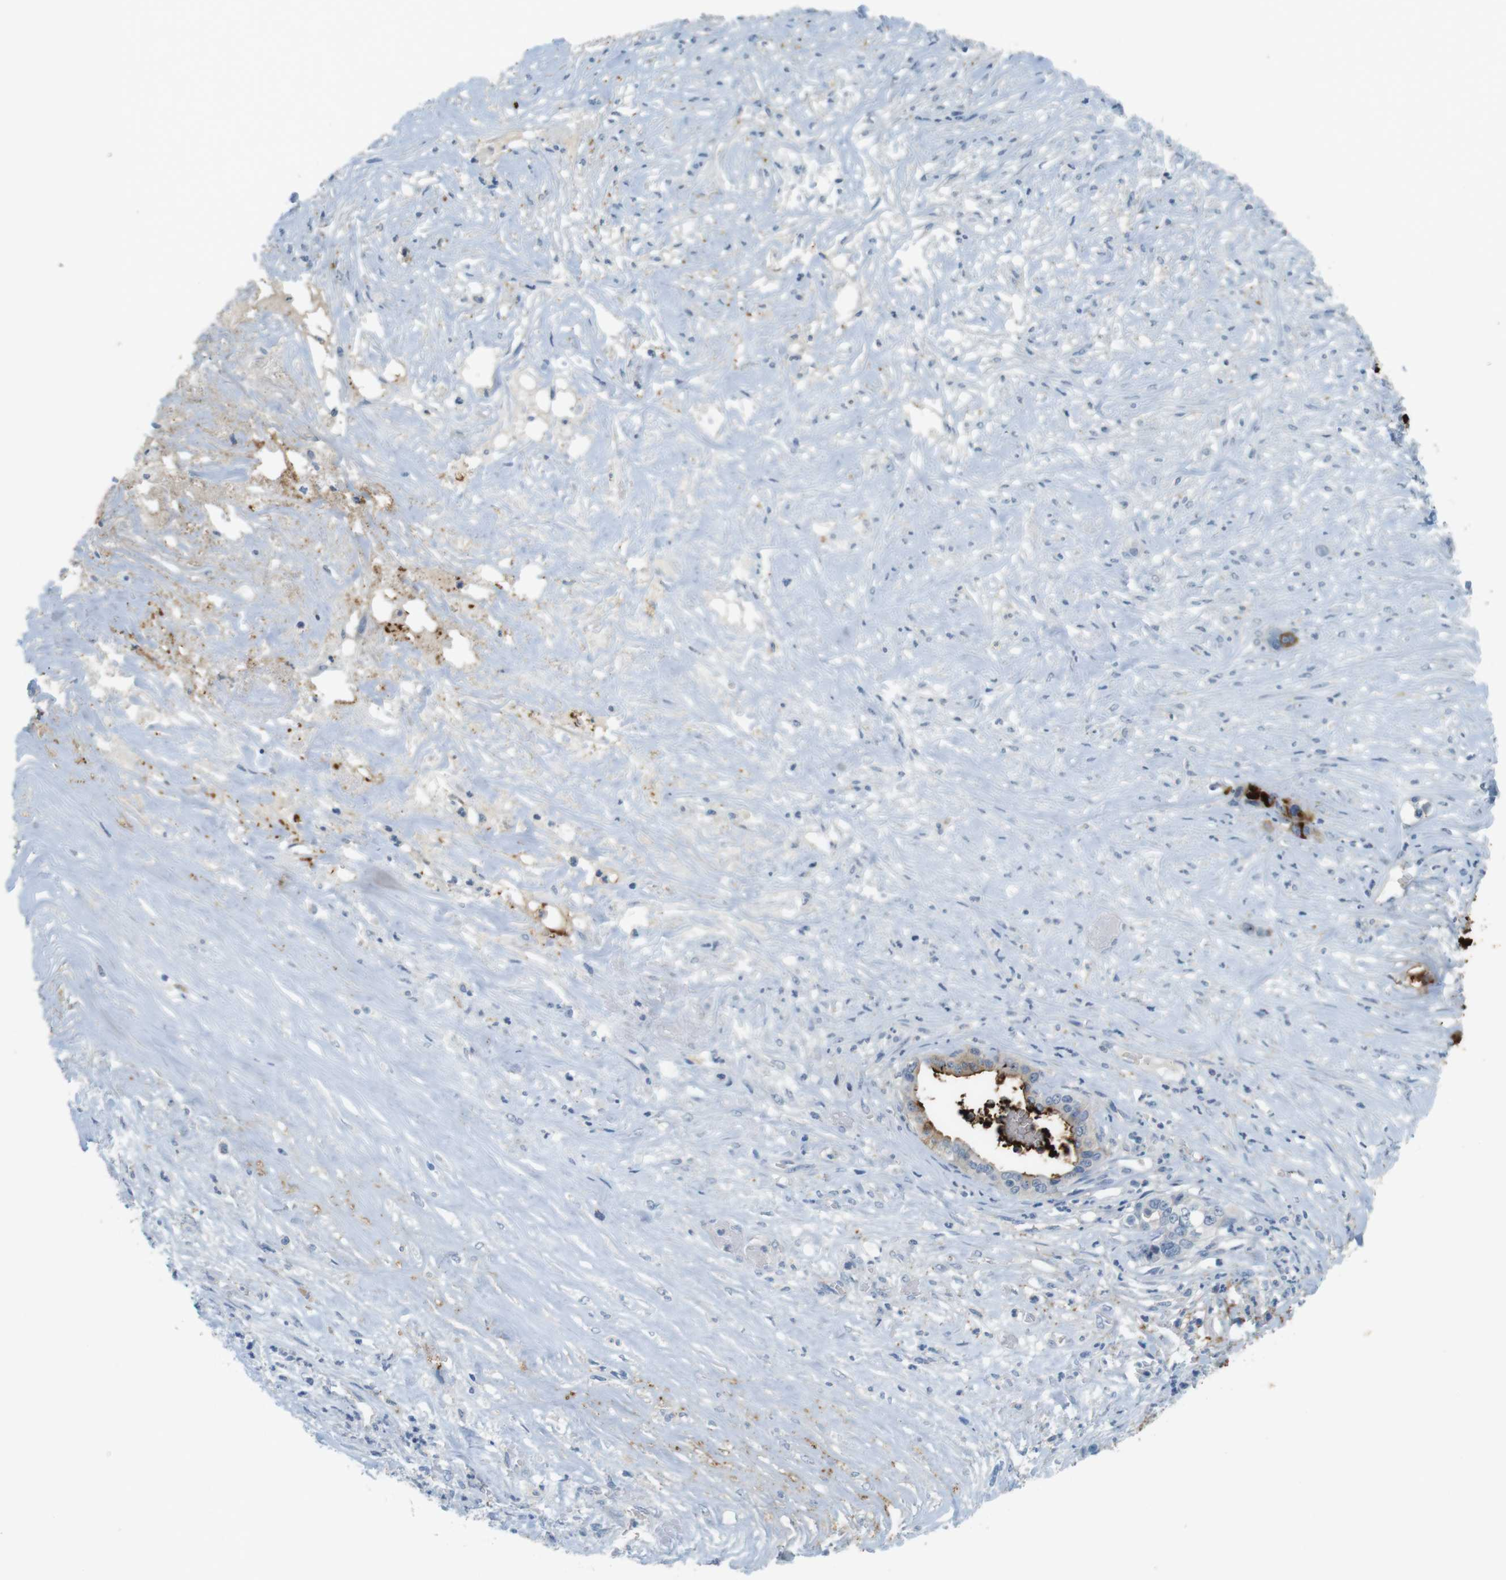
{"staining": {"intensity": "strong", "quantity": "25%-75%", "location": "cytoplasmic/membranous"}, "tissue": "liver cancer", "cell_type": "Tumor cells", "image_type": "cancer", "snomed": [{"axis": "morphology", "description": "Cholangiocarcinoma"}, {"axis": "topography", "description": "Liver"}], "caption": "A brown stain highlights strong cytoplasmic/membranous positivity of a protein in liver cholangiocarcinoma tumor cells.", "gene": "MUC5B", "patient": {"sex": "female", "age": 61}}